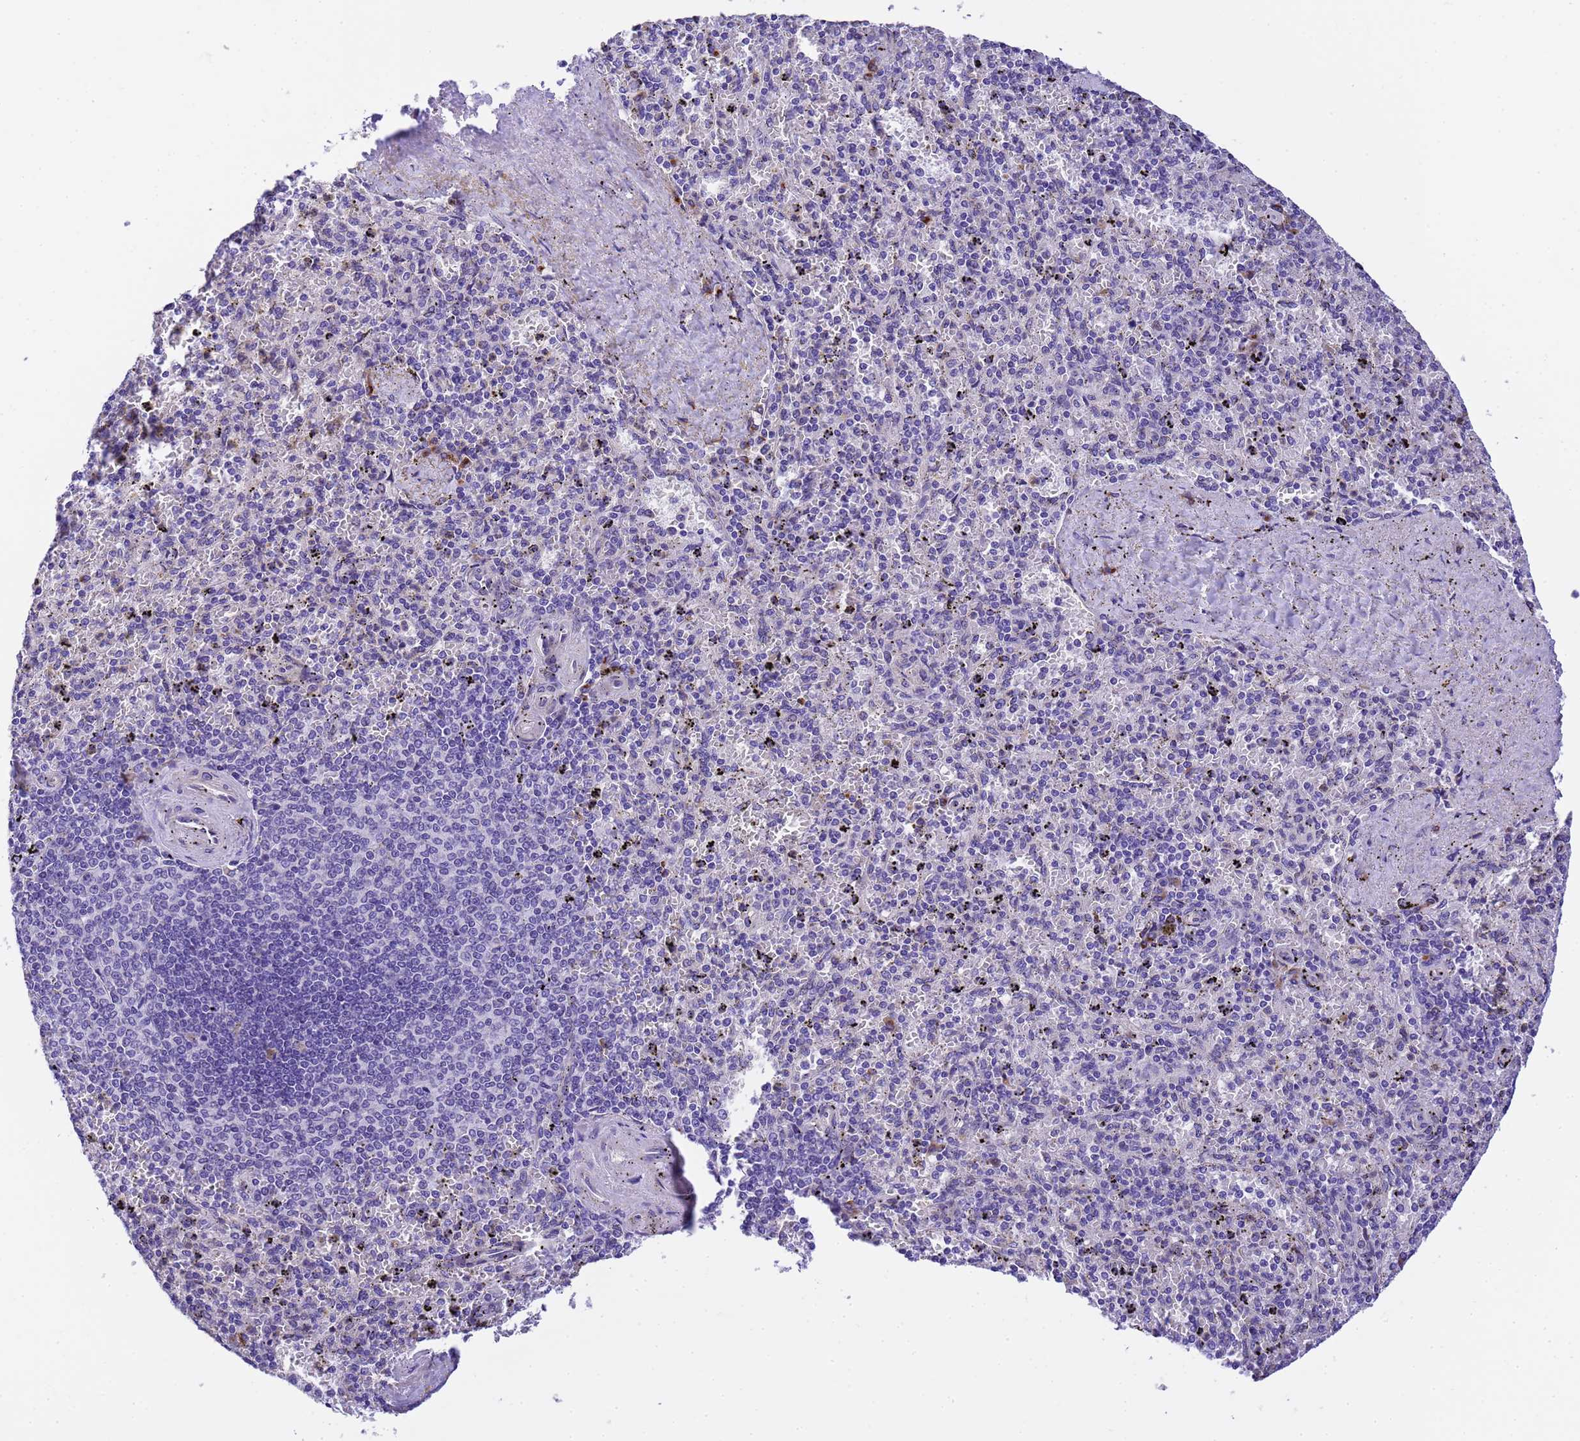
{"staining": {"intensity": "moderate", "quantity": "<25%", "location": "cytoplasmic/membranous"}, "tissue": "spleen", "cell_type": "Cells in red pulp", "image_type": "normal", "snomed": [{"axis": "morphology", "description": "Normal tissue, NOS"}, {"axis": "topography", "description": "Spleen"}], "caption": "Moderate cytoplasmic/membranous protein positivity is identified in approximately <25% of cells in red pulp in spleen. The protein of interest is shown in brown color, while the nuclei are stained blue.", "gene": "RHBDD3", "patient": {"sex": "male", "age": 82}}